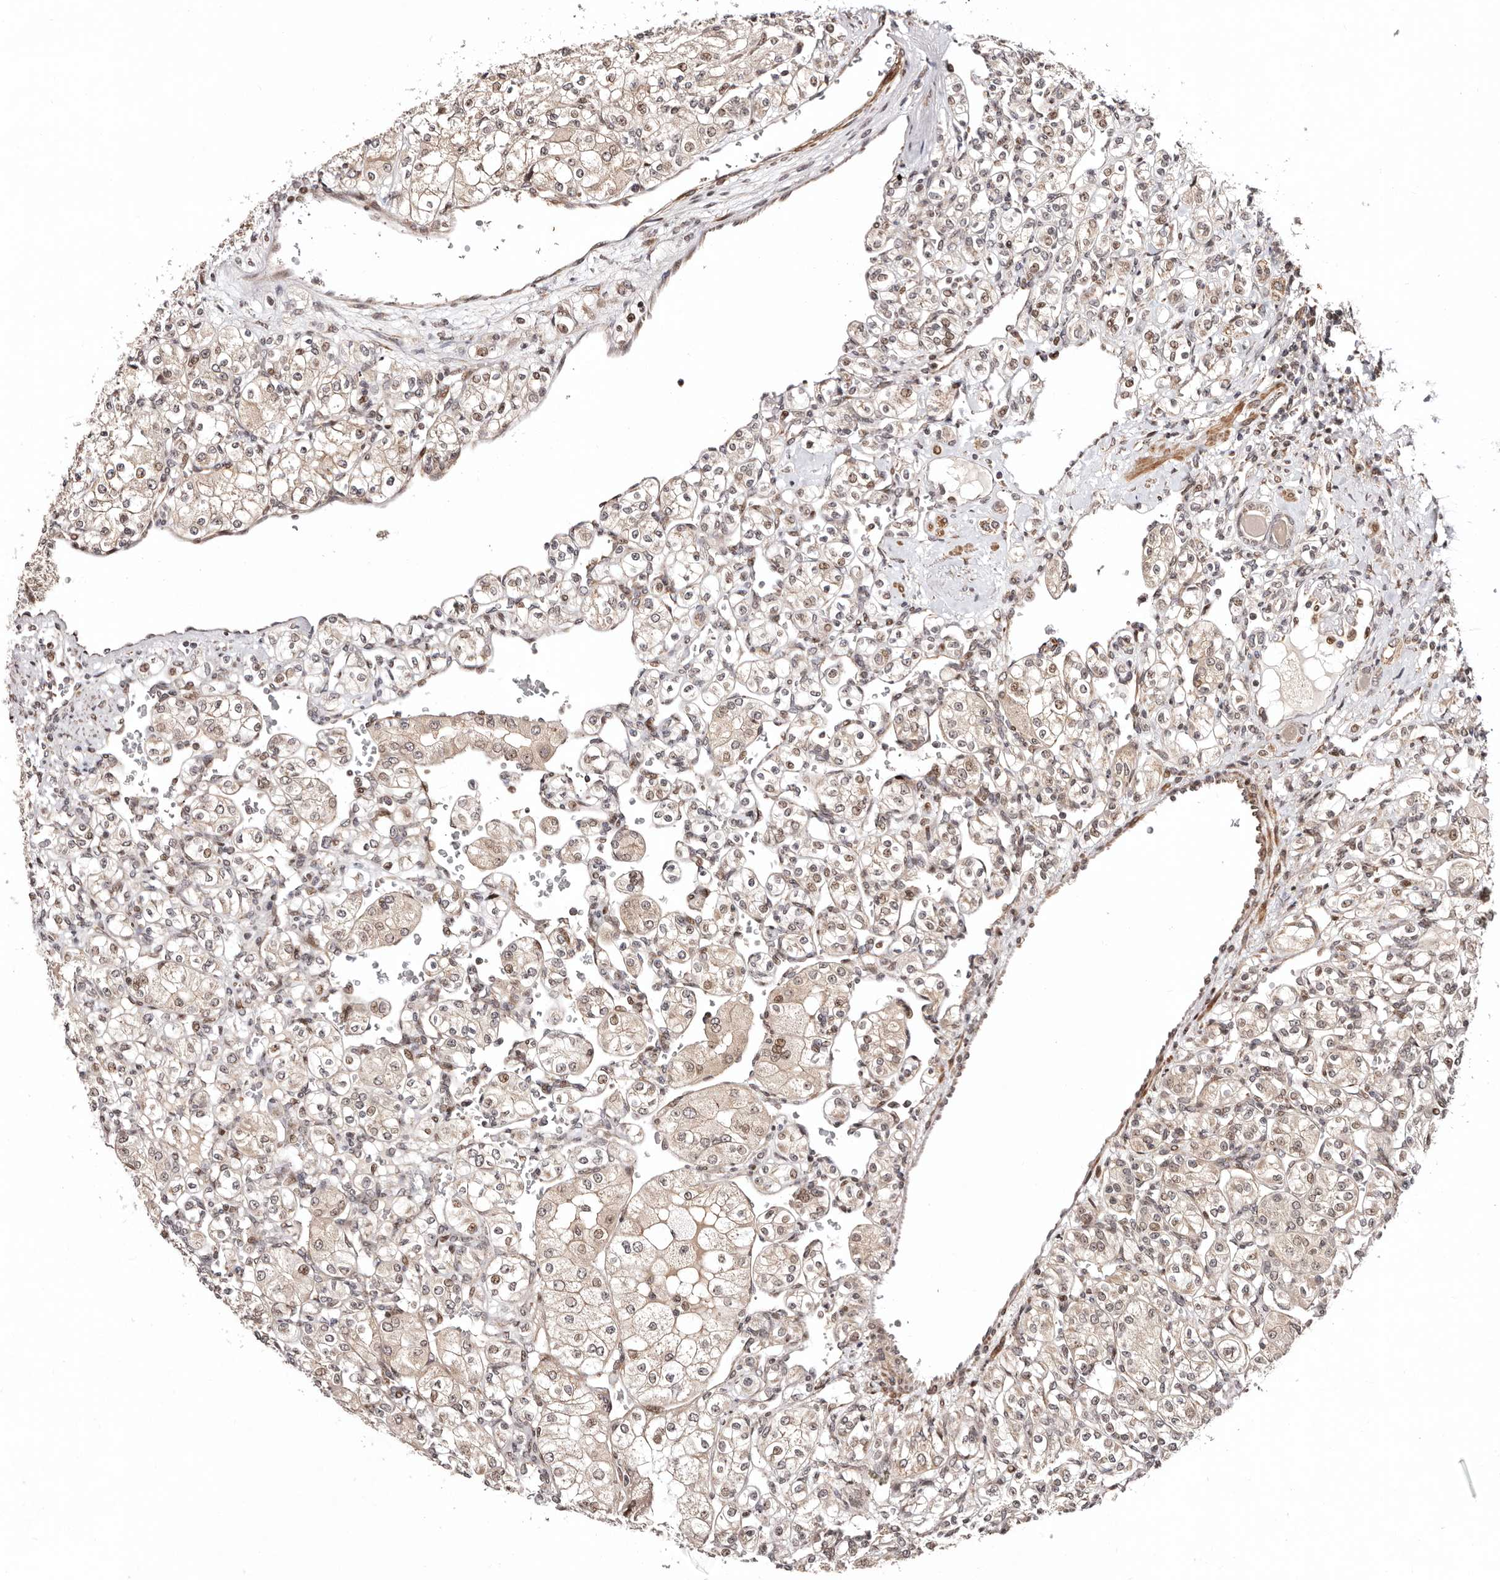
{"staining": {"intensity": "weak", "quantity": "25%-75%", "location": "cytoplasmic/membranous,nuclear"}, "tissue": "renal cancer", "cell_type": "Tumor cells", "image_type": "cancer", "snomed": [{"axis": "morphology", "description": "Adenocarcinoma, NOS"}, {"axis": "topography", "description": "Kidney"}], "caption": "The histopathology image demonstrates a brown stain indicating the presence of a protein in the cytoplasmic/membranous and nuclear of tumor cells in renal cancer.", "gene": "HIVEP3", "patient": {"sex": "male", "age": 77}}